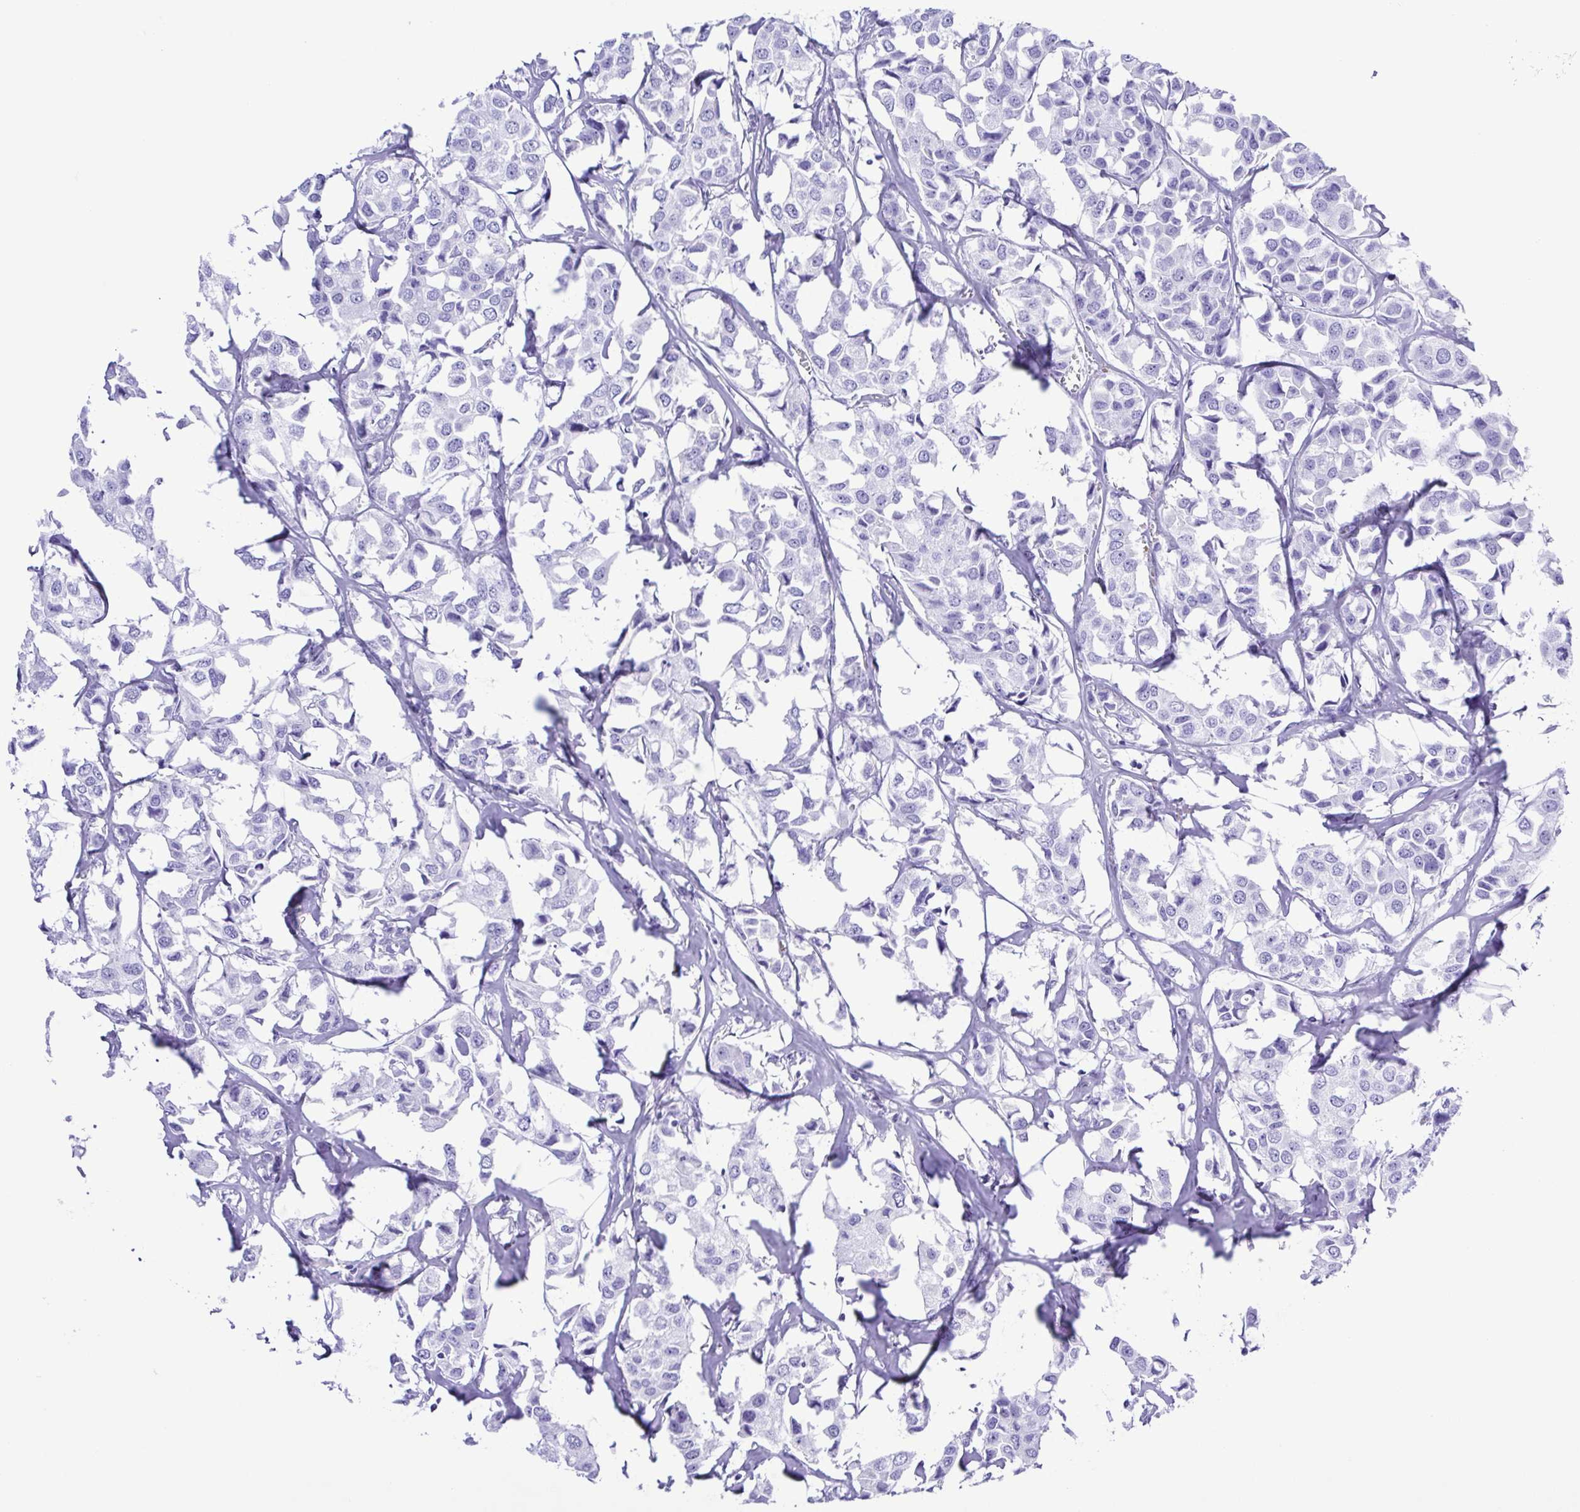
{"staining": {"intensity": "negative", "quantity": "none", "location": "none"}, "tissue": "breast cancer", "cell_type": "Tumor cells", "image_type": "cancer", "snomed": [{"axis": "morphology", "description": "Duct carcinoma"}, {"axis": "topography", "description": "Breast"}], "caption": "Human breast intraductal carcinoma stained for a protein using immunohistochemistry (IHC) exhibits no expression in tumor cells.", "gene": "SYT1", "patient": {"sex": "female", "age": 80}}